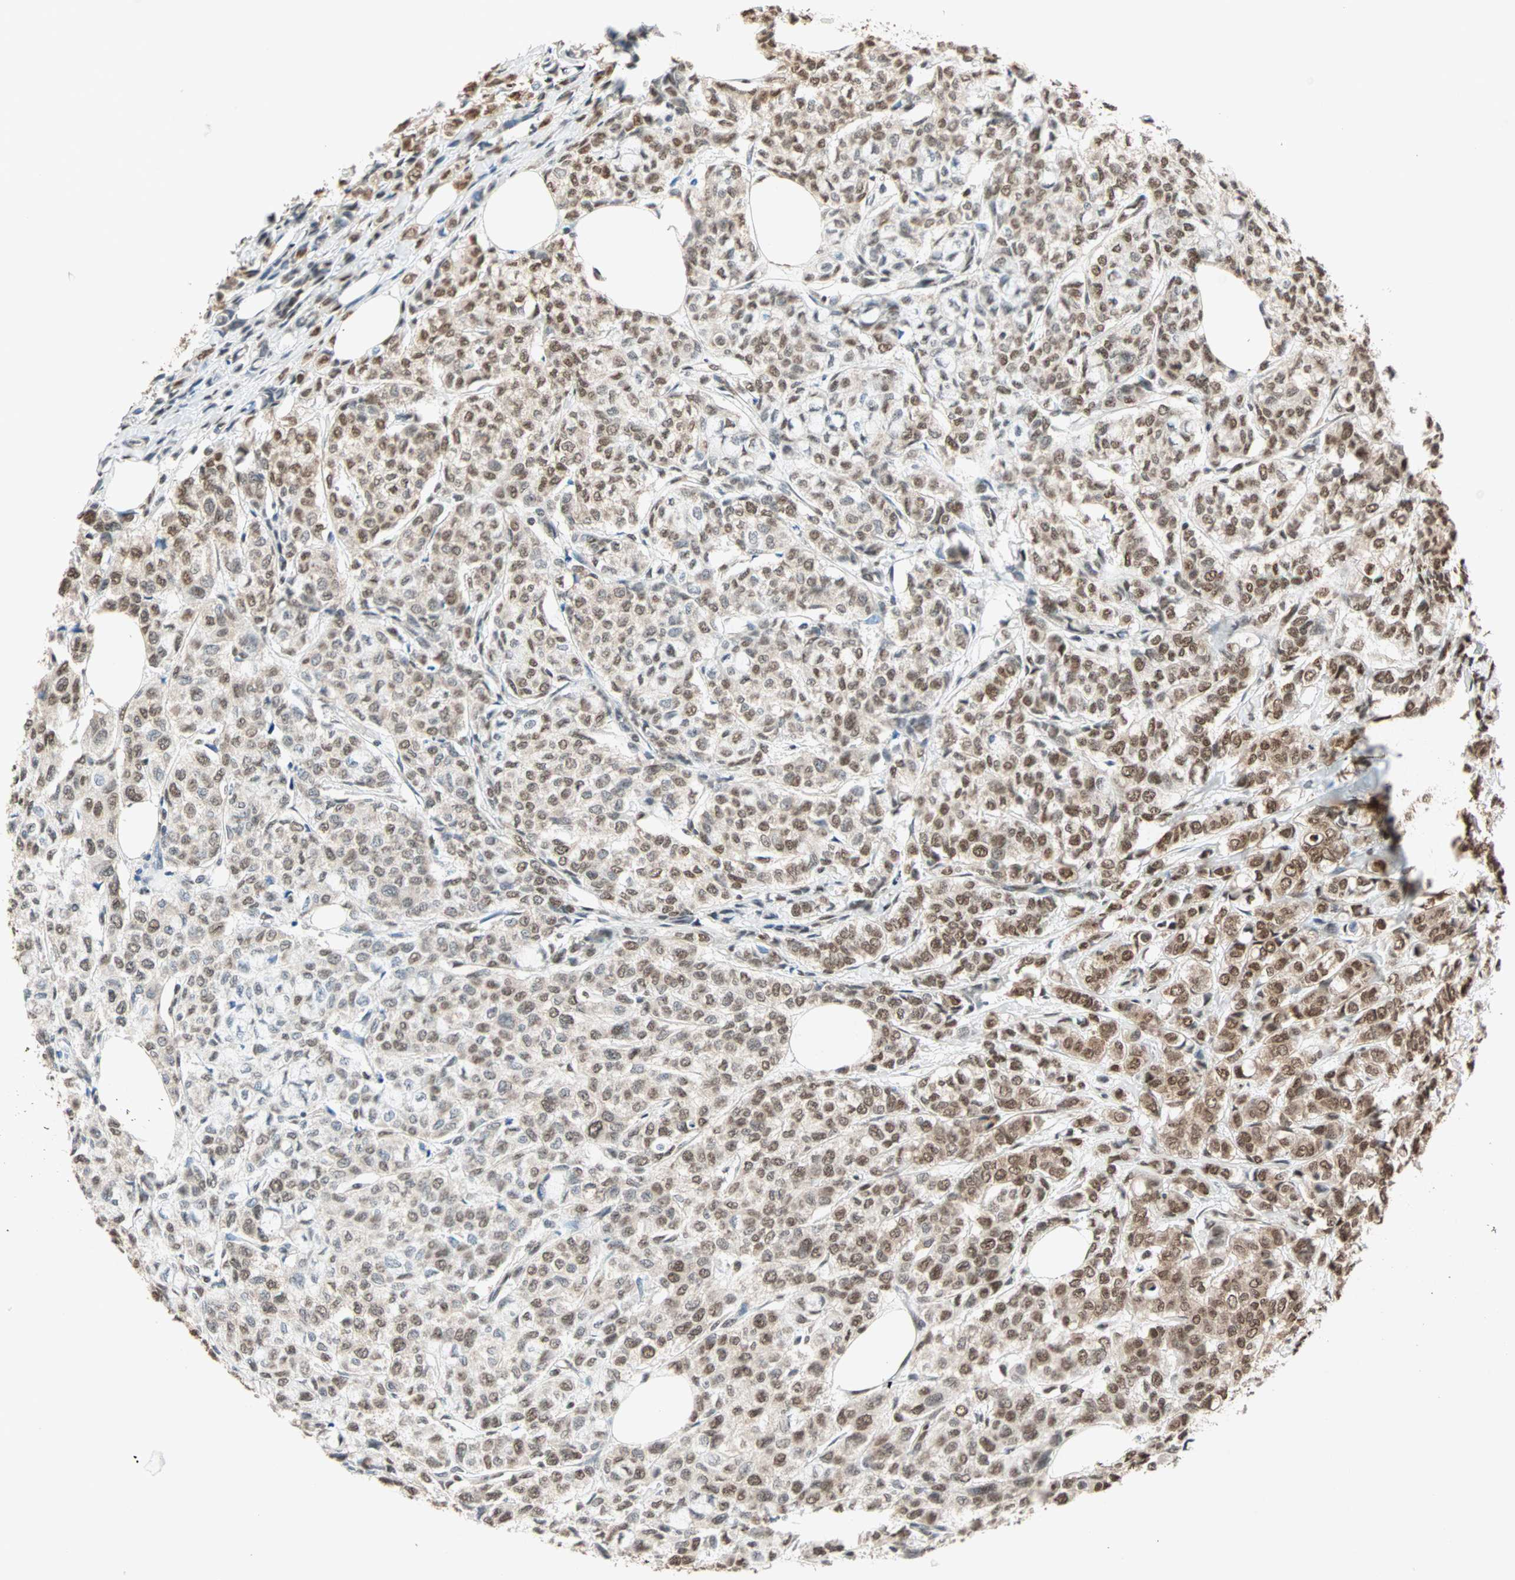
{"staining": {"intensity": "moderate", "quantity": "25%-75%", "location": "nuclear"}, "tissue": "breast cancer", "cell_type": "Tumor cells", "image_type": "cancer", "snomed": [{"axis": "morphology", "description": "Lobular carcinoma"}, {"axis": "topography", "description": "Breast"}], "caption": "Immunohistochemical staining of lobular carcinoma (breast) displays medium levels of moderate nuclear protein expression in about 25%-75% of tumor cells. (DAB IHC, brown staining for protein, blue staining for nuclei).", "gene": "DAZAP1", "patient": {"sex": "female", "age": 60}}